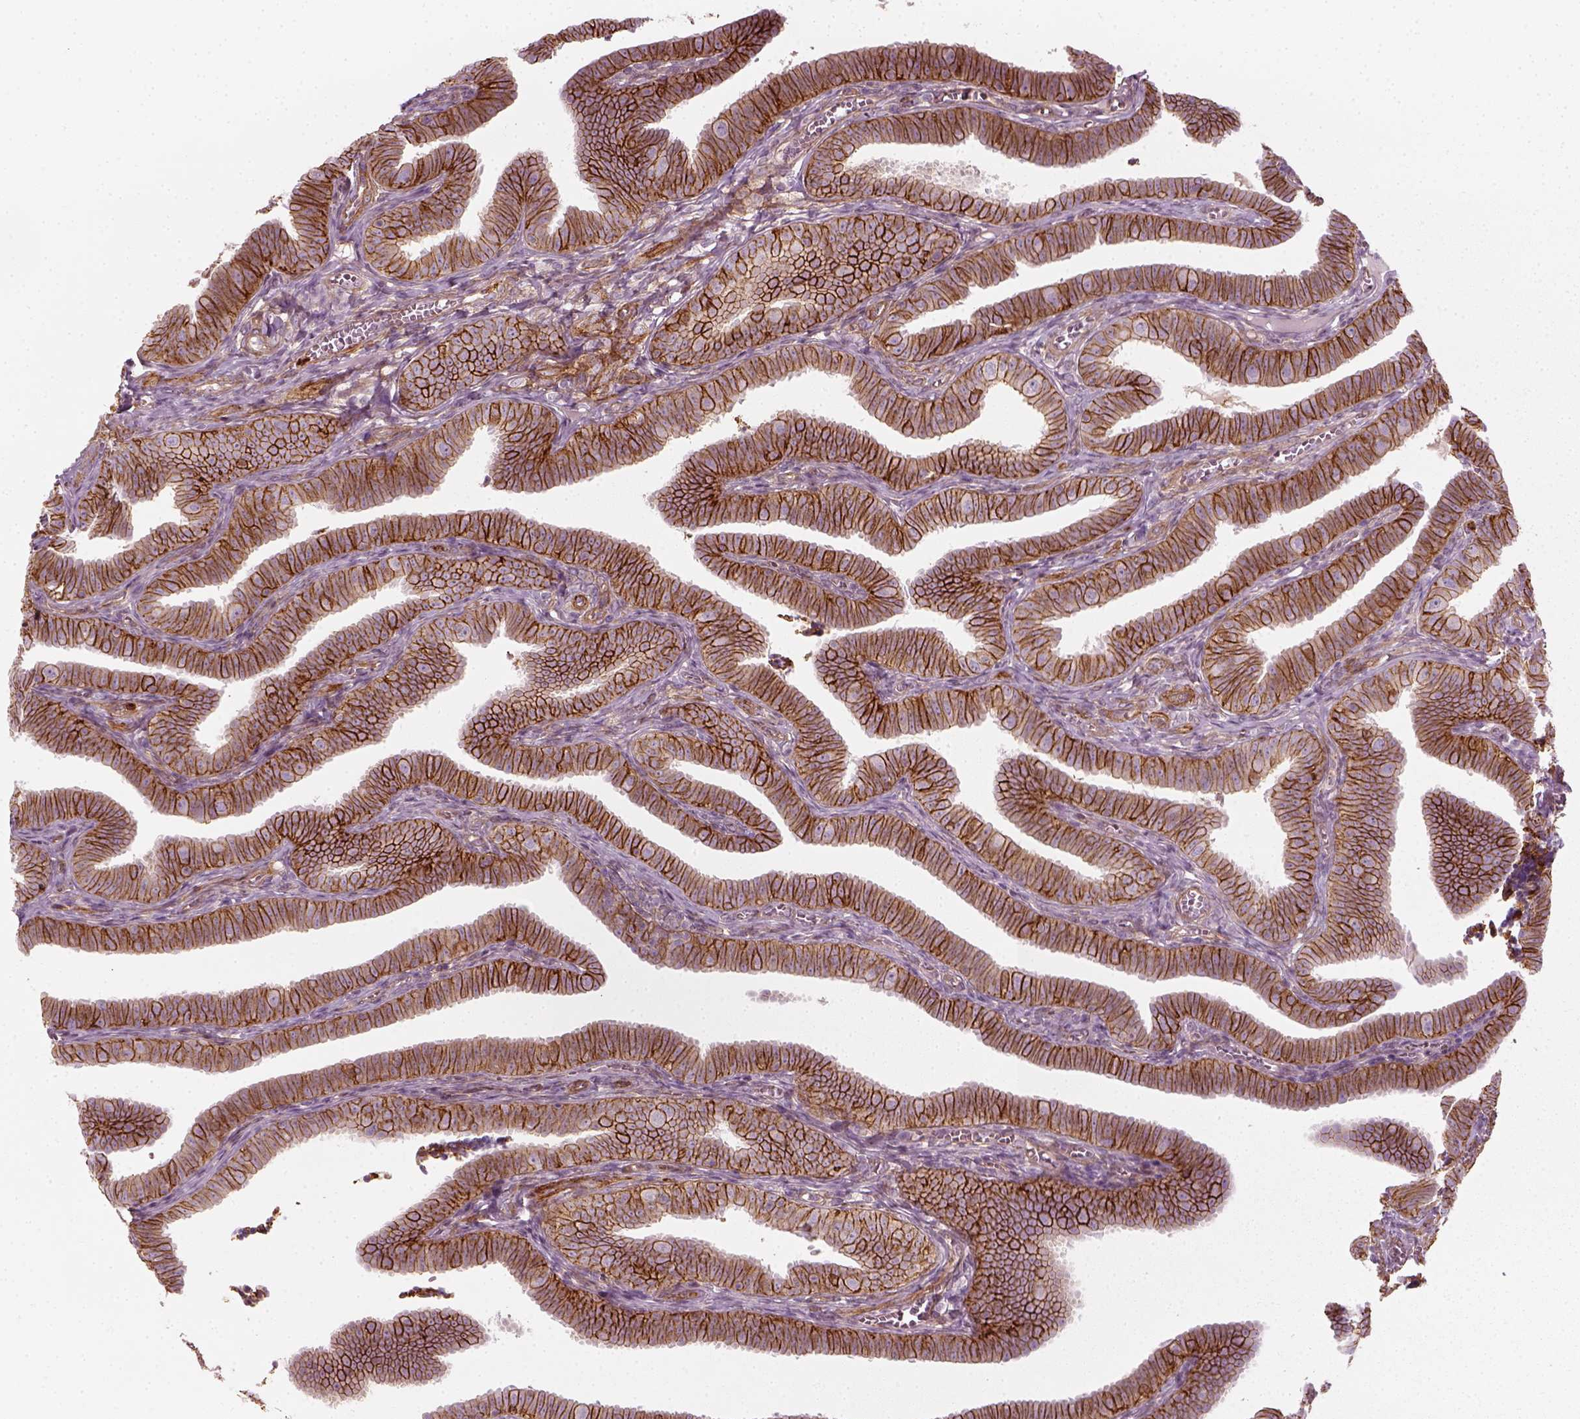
{"staining": {"intensity": "strong", "quantity": ">75%", "location": "cytoplasmic/membranous"}, "tissue": "fallopian tube", "cell_type": "Glandular cells", "image_type": "normal", "snomed": [{"axis": "morphology", "description": "Normal tissue, NOS"}, {"axis": "topography", "description": "Fallopian tube"}], "caption": "Unremarkable fallopian tube shows strong cytoplasmic/membranous expression in approximately >75% of glandular cells, visualized by immunohistochemistry.", "gene": "NPTN", "patient": {"sex": "female", "age": 25}}